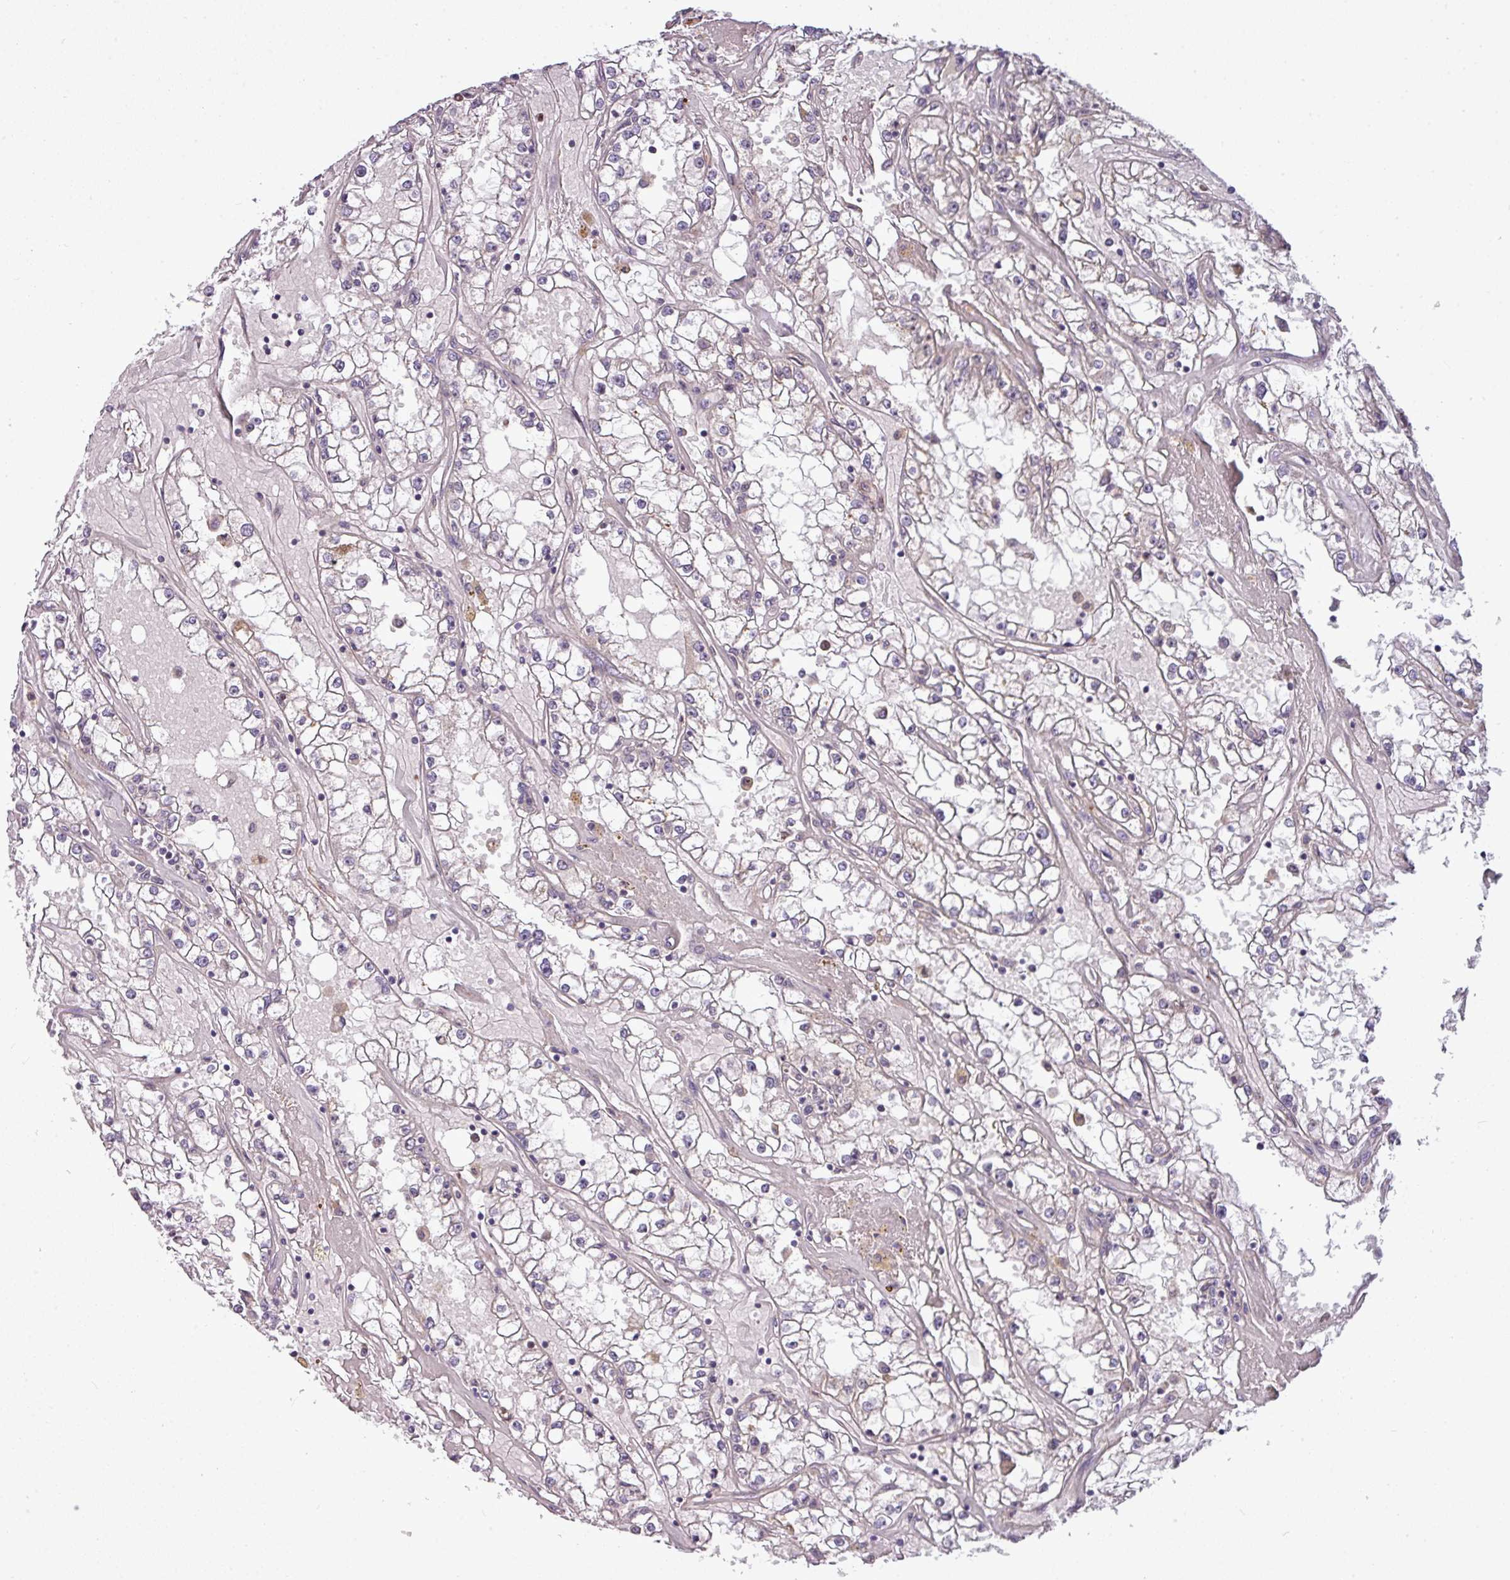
{"staining": {"intensity": "moderate", "quantity": "<25%", "location": "cytoplasmic/membranous"}, "tissue": "renal cancer", "cell_type": "Tumor cells", "image_type": "cancer", "snomed": [{"axis": "morphology", "description": "Adenocarcinoma, NOS"}, {"axis": "topography", "description": "Kidney"}], "caption": "Renal cancer (adenocarcinoma) tissue exhibits moderate cytoplasmic/membranous staining in about <25% of tumor cells, visualized by immunohistochemistry.", "gene": "PAPLN", "patient": {"sex": "male", "age": 56}}